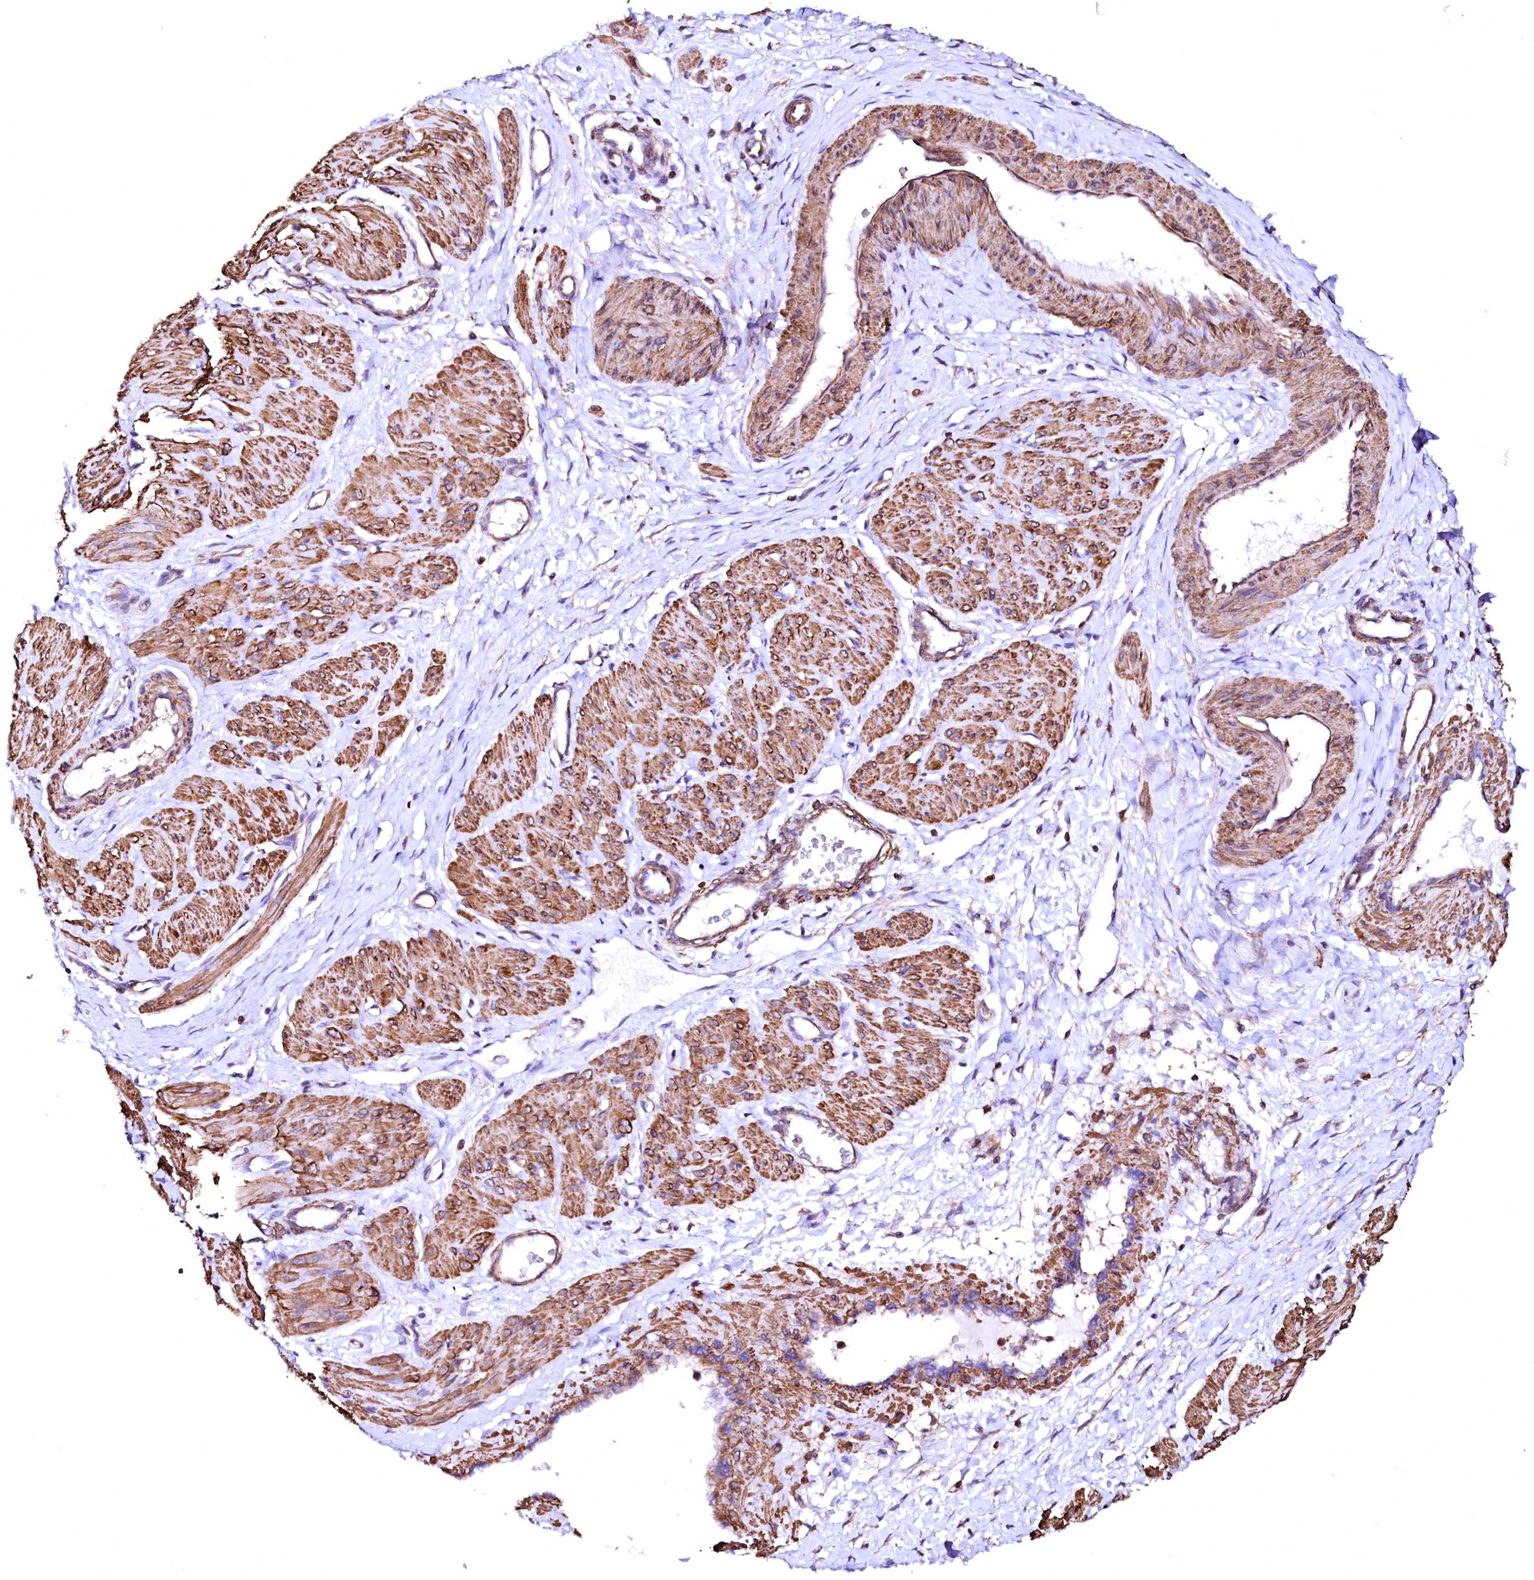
{"staining": {"intensity": "strong", "quantity": ">75%", "location": "cytoplasmic/membranous"}, "tissue": "smooth muscle", "cell_type": "Smooth muscle cells", "image_type": "normal", "snomed": [{"axis": "morphology", "description": "Normal tissue, NOS"}, {"axis": "topography", "description": "Endometrium"}], "caption": "Brown immunohistochemical staining in benign smooth muscle demonstrates strong cytoplasmic/membranous staining in about >75% of smooth muscle cells. Using DAB (brown) and hematoxylin (blue) stains, captured at high magnification using brightfield microscopy.", "gene": "GPR176", "patient": {"sex": "female", "age": 33}}